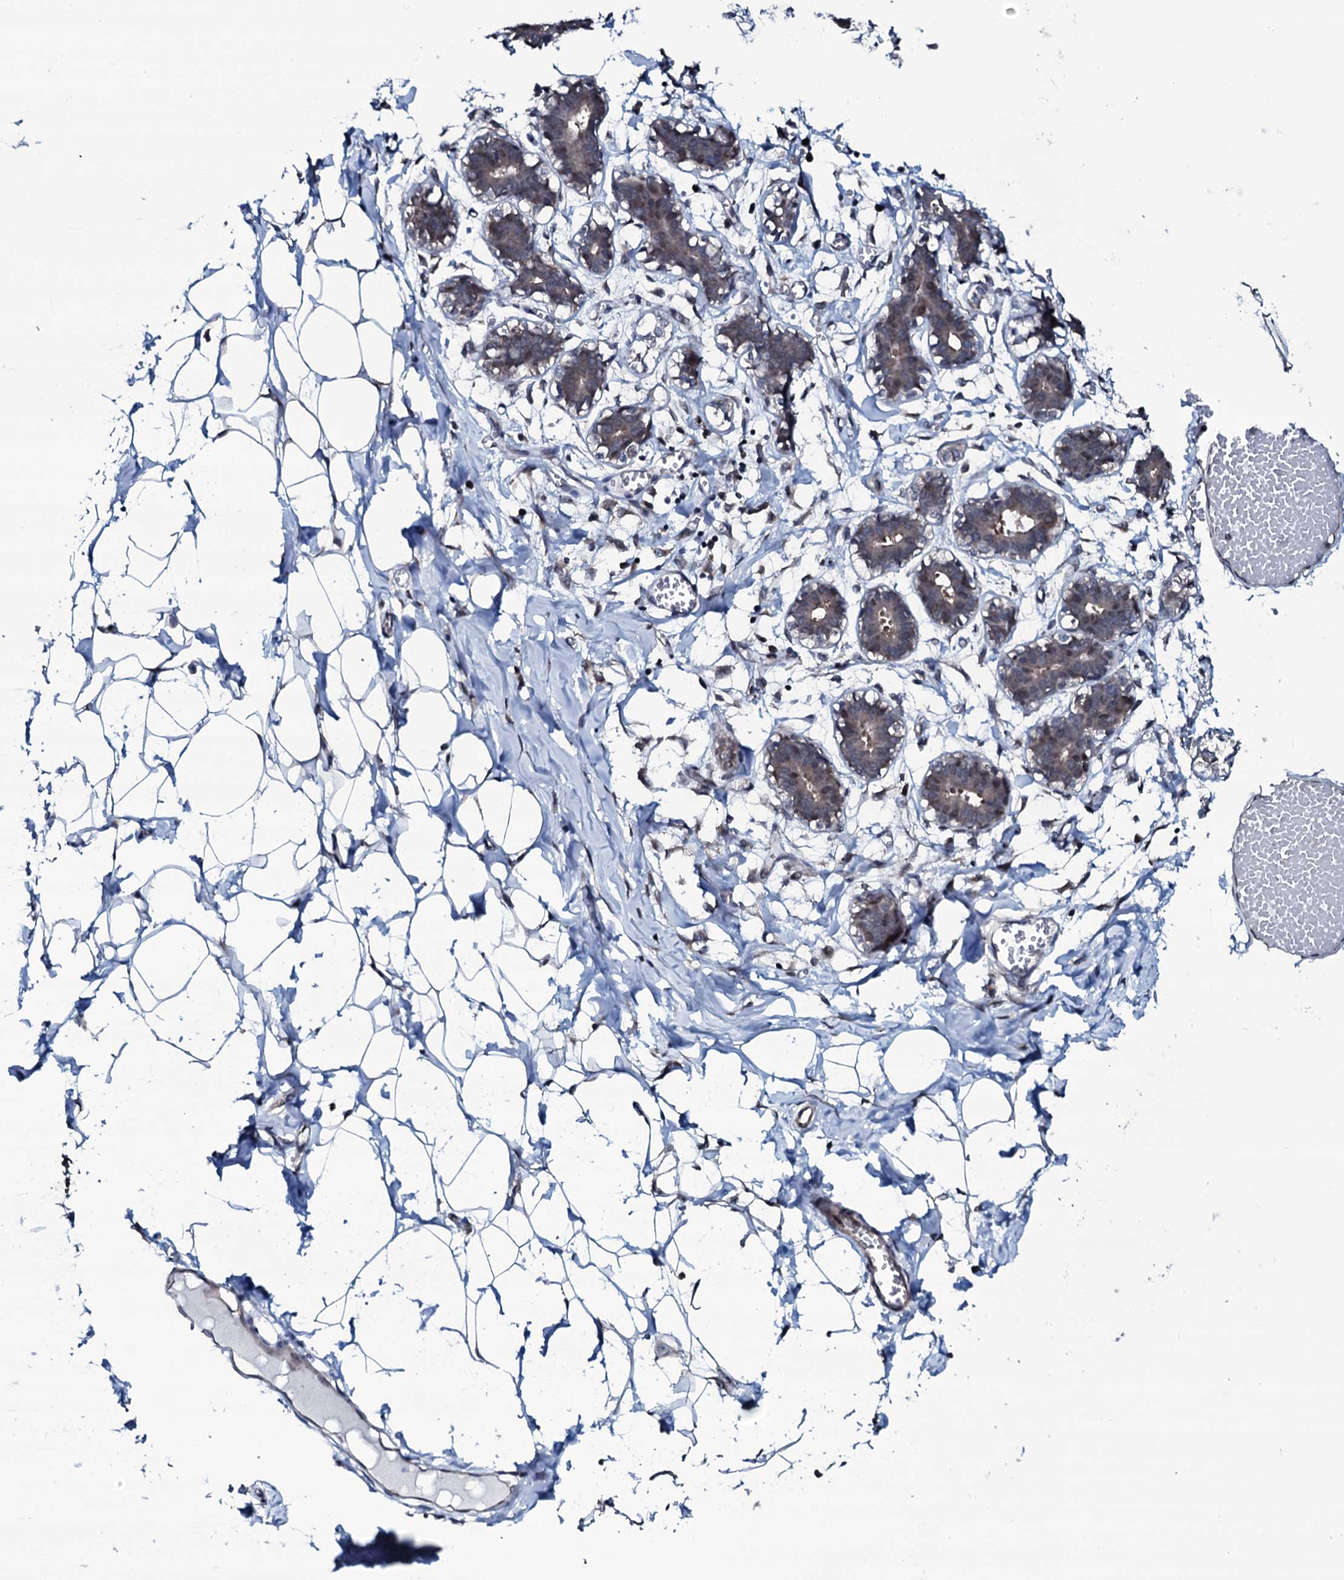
{"staining": {"intensity": "negative", "quantity": "none", "location": "none"}, "tissue": "breast", "cell_type": "Adipocytes", "image_type": "normal", "snomed": [{"axis": "morphology", "description": "Normal tissue, NOS"}, {"axis": "topography", "description": "Breast"}], "caption": "Immunohistochemical staining of benign human breast demonstrates no significant expression in adipocytes. (IHC, brightfield microscopy, high magnification).", "gene": "OGFOD2", "patient": {"sex": "female", "age": 27}}